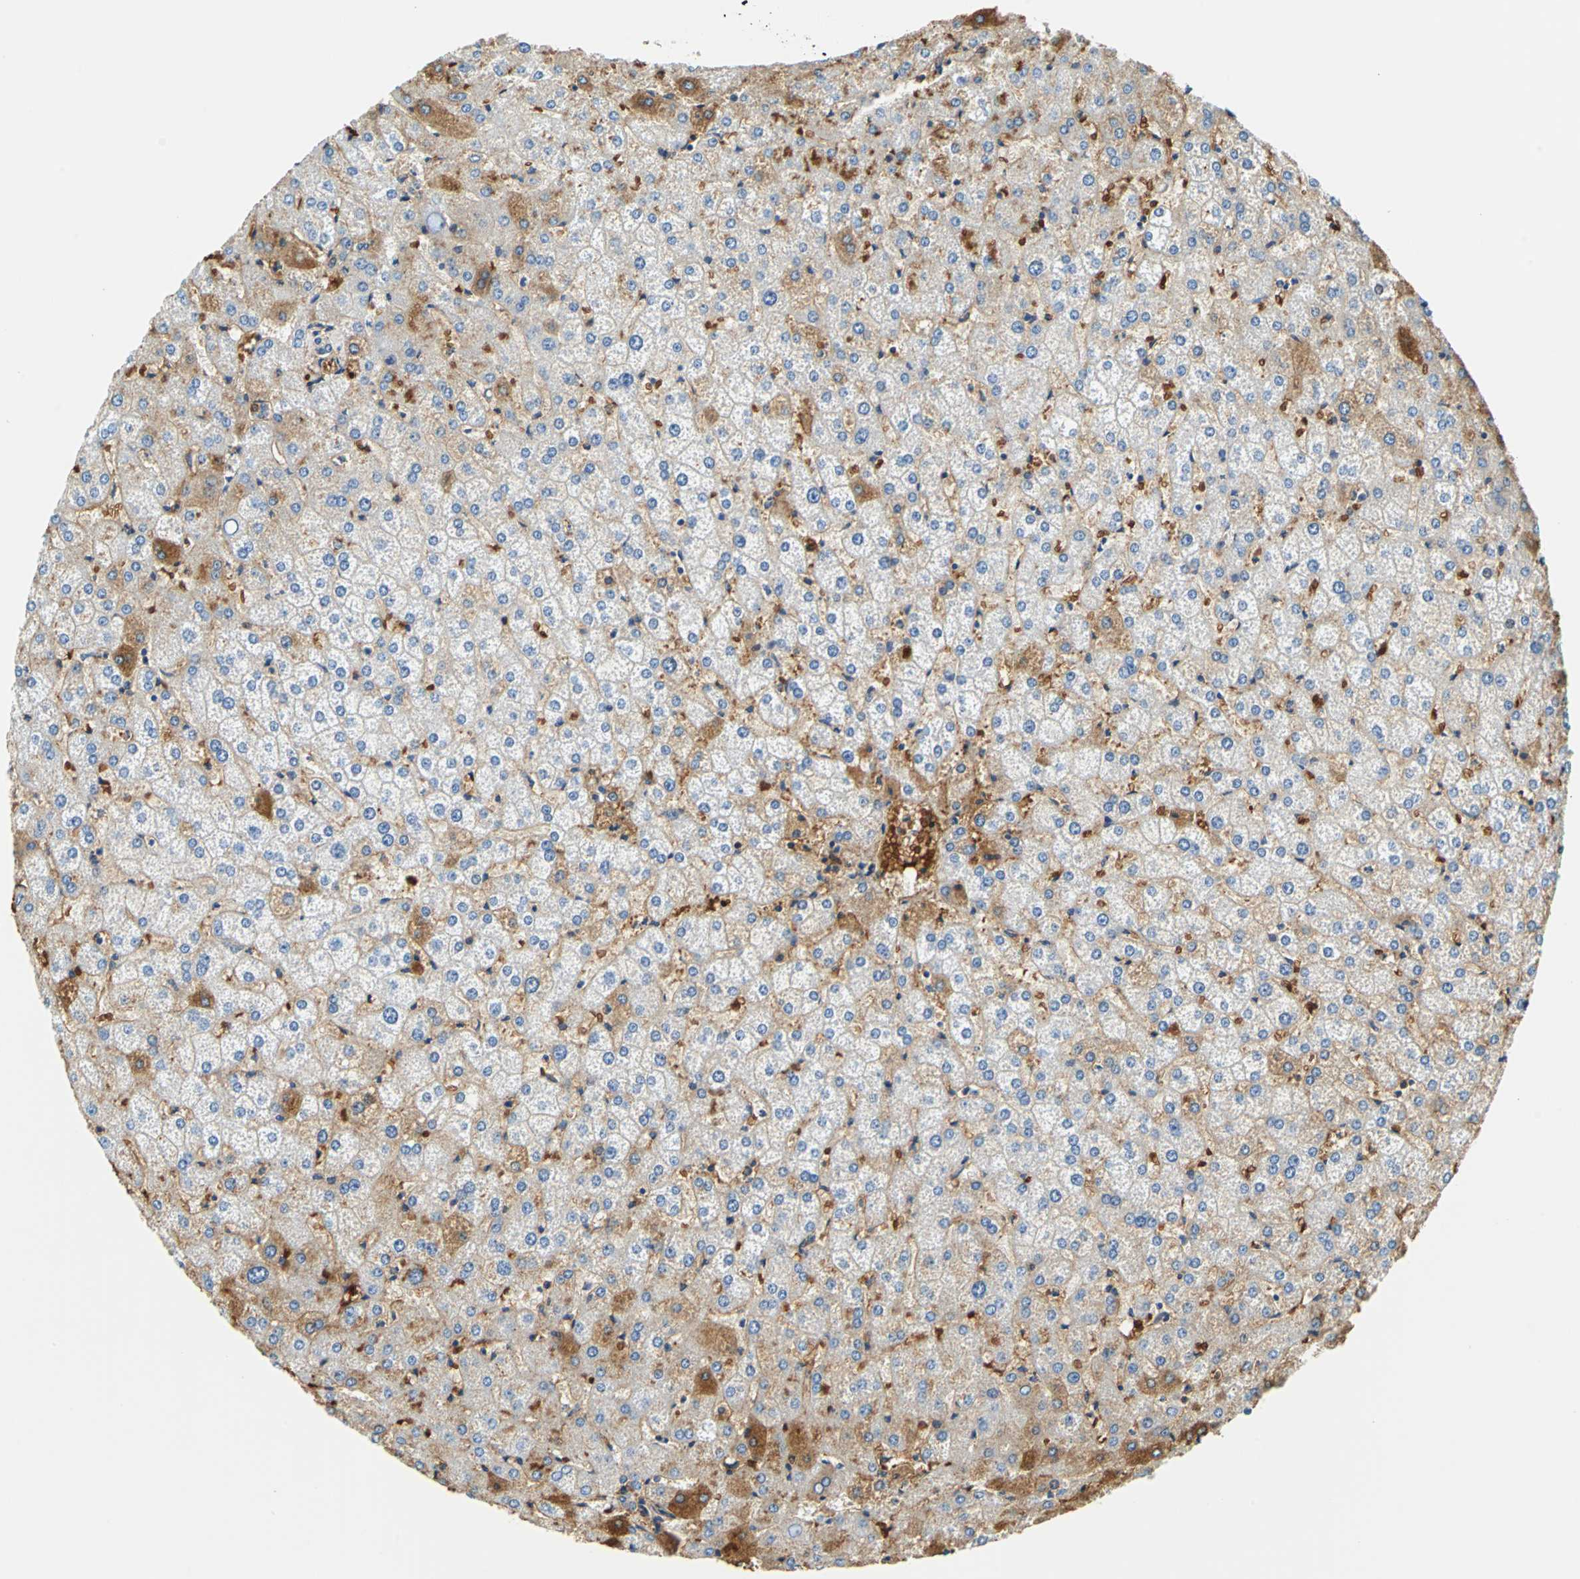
{"staining": {"intensity": "negative", "quantity": "none", "location": "none"}, "tissue": "liver", "cell_type": "Cholangiocytes", "image_type": "normal", "snomed": [{"axis": "morphology", "description": "Normal tissue, NOS"}, {"axis": "topography", "description": "Liver"}], "caption": "Cholangiocytes show no significant protein expression in unremarkable liver. Brightfield microscopy of IHC stained with DAB (3,3'-diaminobenzidine) (brown) and hematoxylin (blue), captured at high magnification.", "gene": "ALB", "patient": {"sex": "female", "age": 32}}